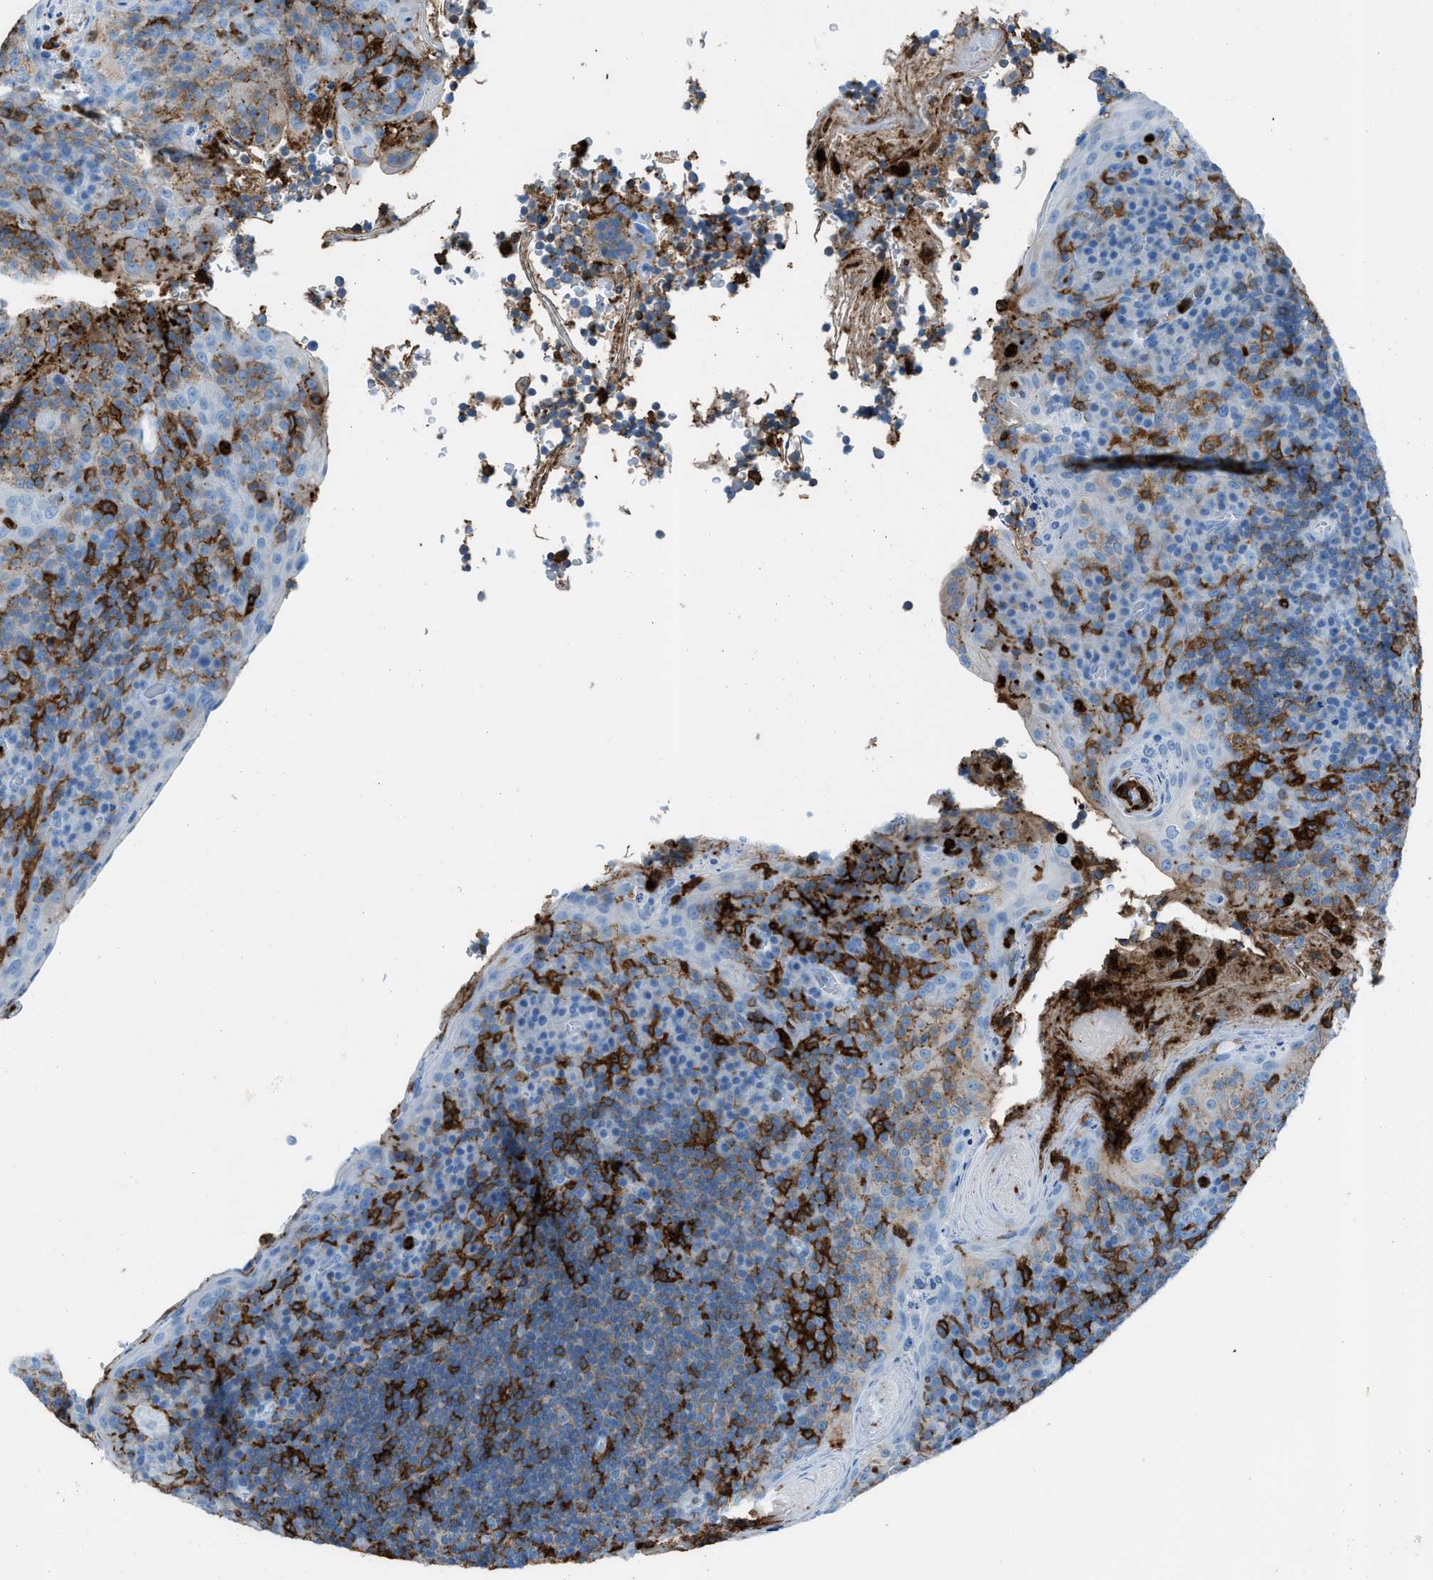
{"staining": {"intensity": "moderate", "quantity": "<25%", "location": "cytoplasmic/membranous"}, "tissue": "tonsil", "cell_type": "Germinal center cells", "image_type": "normal", "snomed": [{"axis": "morphology", "description": "Normal tissue, NOS"}, {"axis": "topography", "description": "Tonsil"}], "caption": "Immunohistochemistry (IHC) of unremarkable tonsil shows low levels of moderate cytoplasmic/membranous staining in approximately <25% of germinal center cells.", "gene": "ITGB2", "patient": {"sex": "male", "age": 17}}